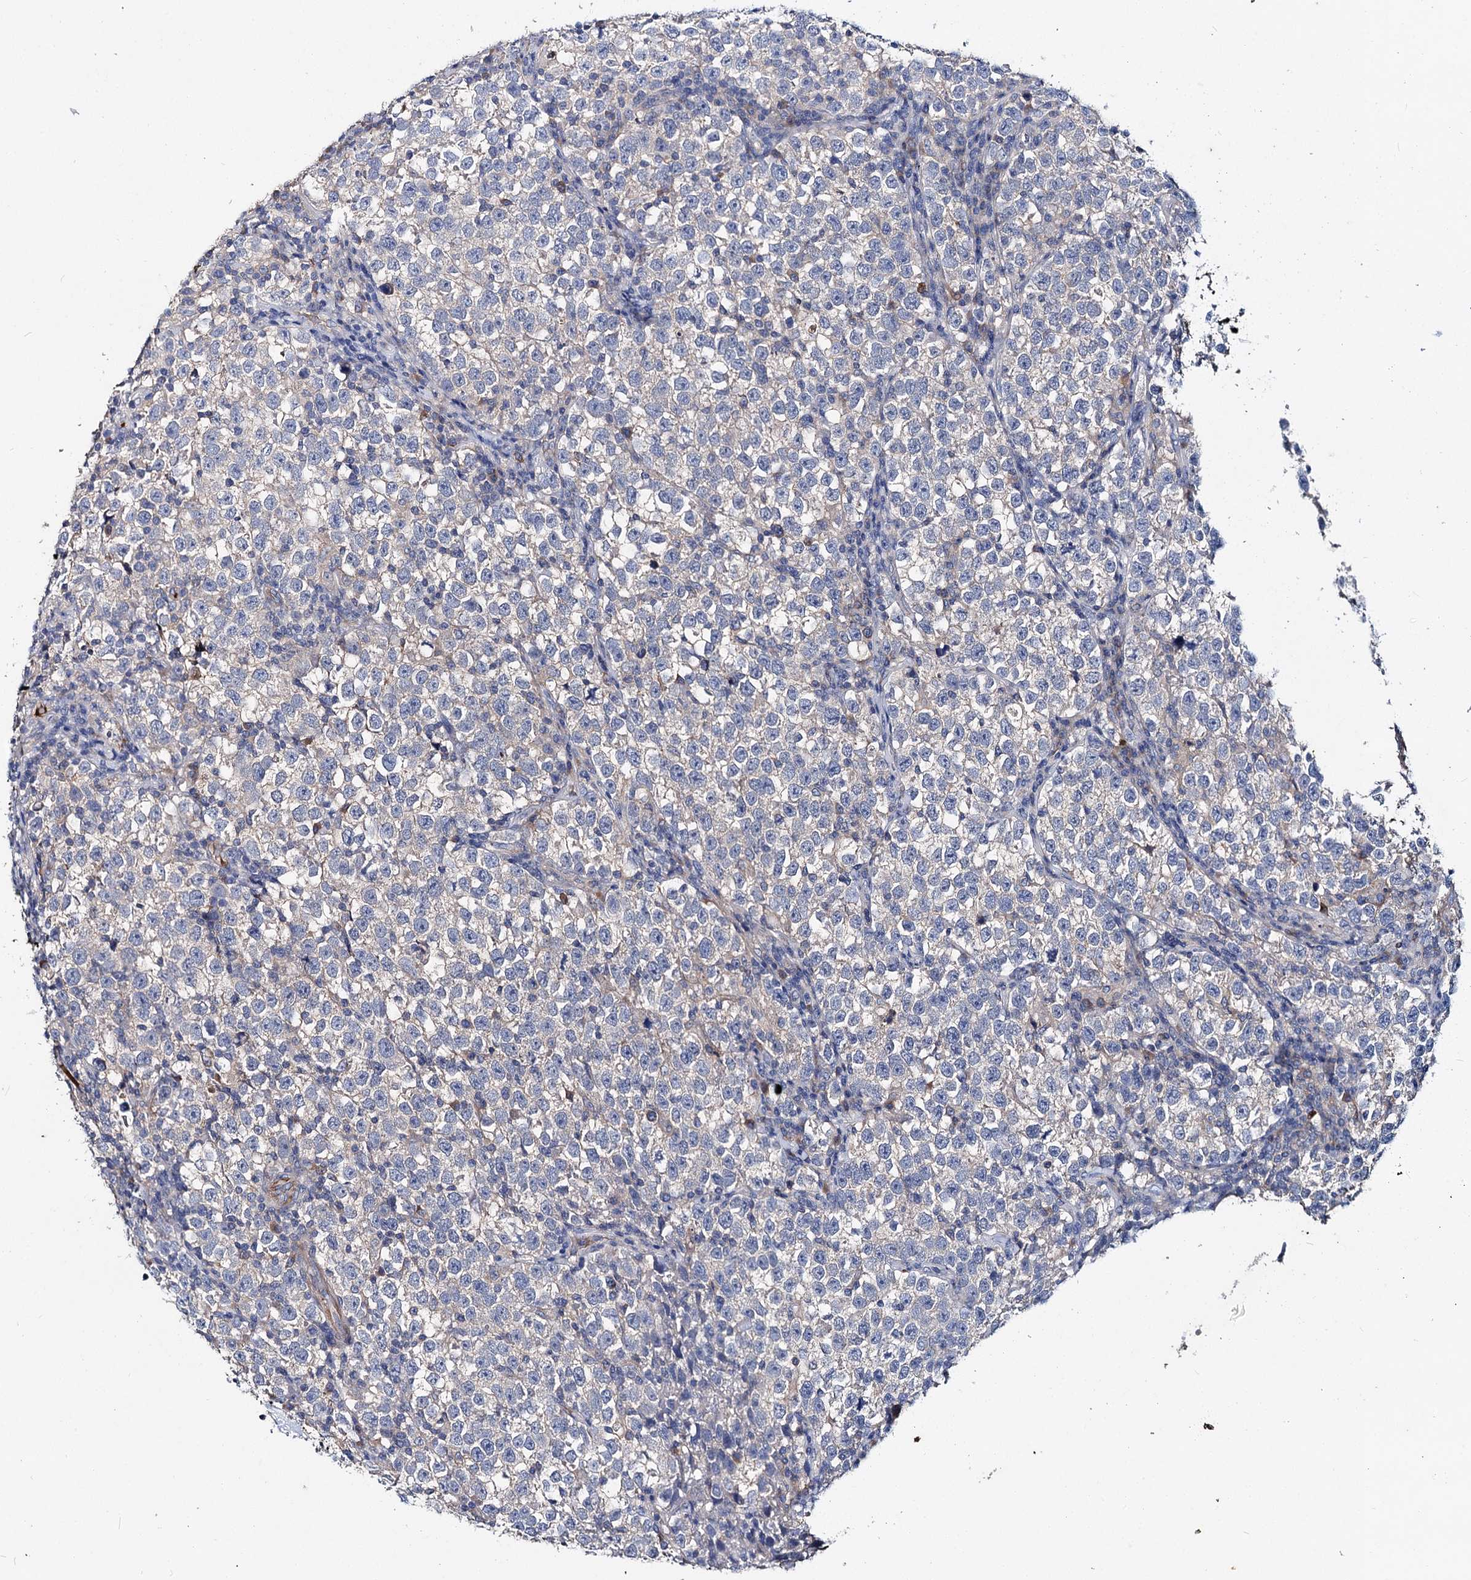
{"staining": {"intensity": "negative", "quantity": "none", "location": "none"}, "tissue": "testis cancer", "cell_type": "Tumor cells", "image_type": "cancer", "snomed": [{"axis": "morphology", "description": "Normal tissue, NOS"}, {"axis": "morphology", "description": "Seminoma, NOS"}, {"axis": "topography", "description": "Testis"}], "caption": "Immunohistochemistry (IHC) image of human seminoma (testis) stained for a protein (brown), which reveals no positivity in tumor cells.", "gene": "ACY3", "patient": {"sex": "male", "age": 43}}